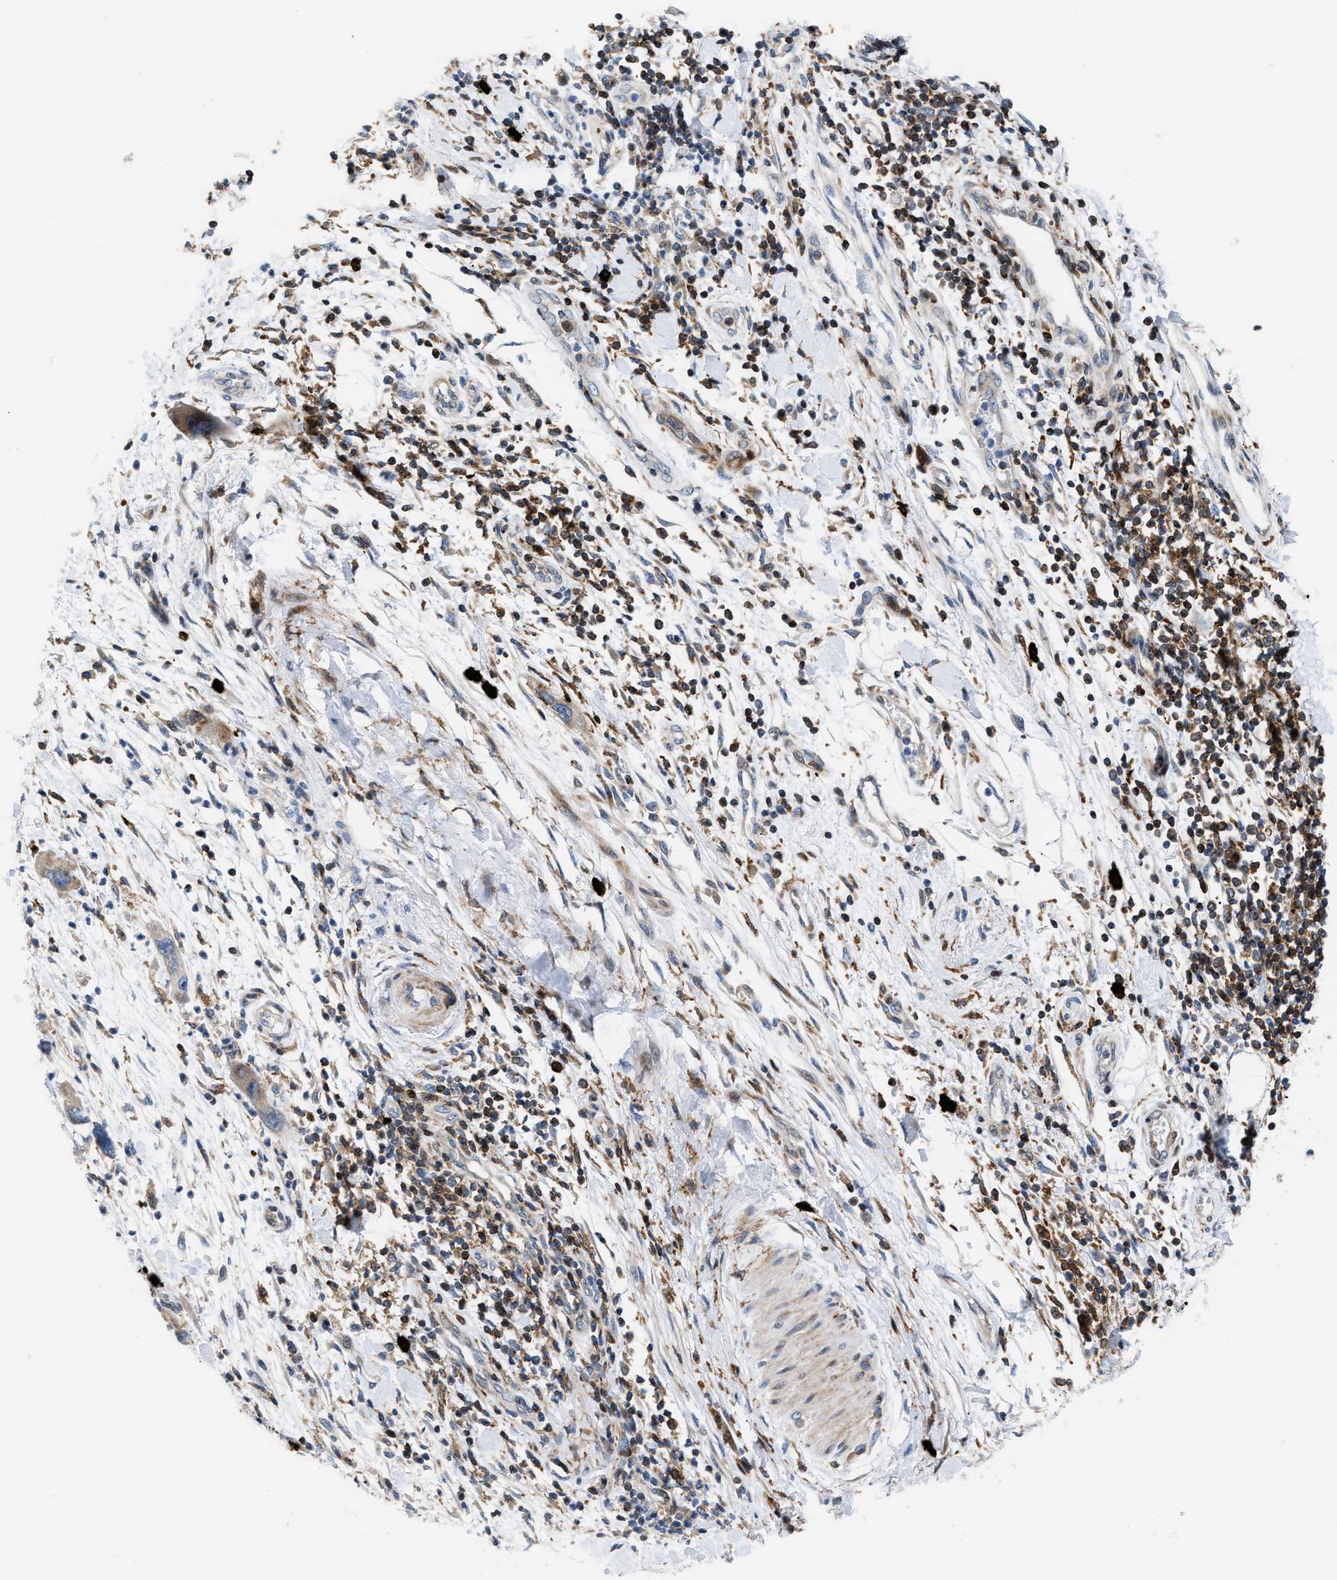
{"staining": {"intensity": "moderate", "quantity": ">75%", "location": "cytoplasmic/membranous"}, "tissue": "pancreatic cancer", "cell_type": "Tumor cells", "image_type": "cancer", "snomed": [{"axis": "morphology", "description": "Normal tissue, NOS"}, {"axis": "morphology", "description": "Adenocarcinoma, NOS"}, {"axis": "topography", "description": "Pancreas"}], "caption": "Pancreatic adenocarcinoma stained with immunohistochemistry demonstrates moderate cytoplasmic/membranous expression in approximately >75% of tumor cells. Immunohistochemistry stains the protein of interest in brown and the nuclei are stained blue.", "gene": "ATP9A", "patient": {"sex": "female", "age": 71}}